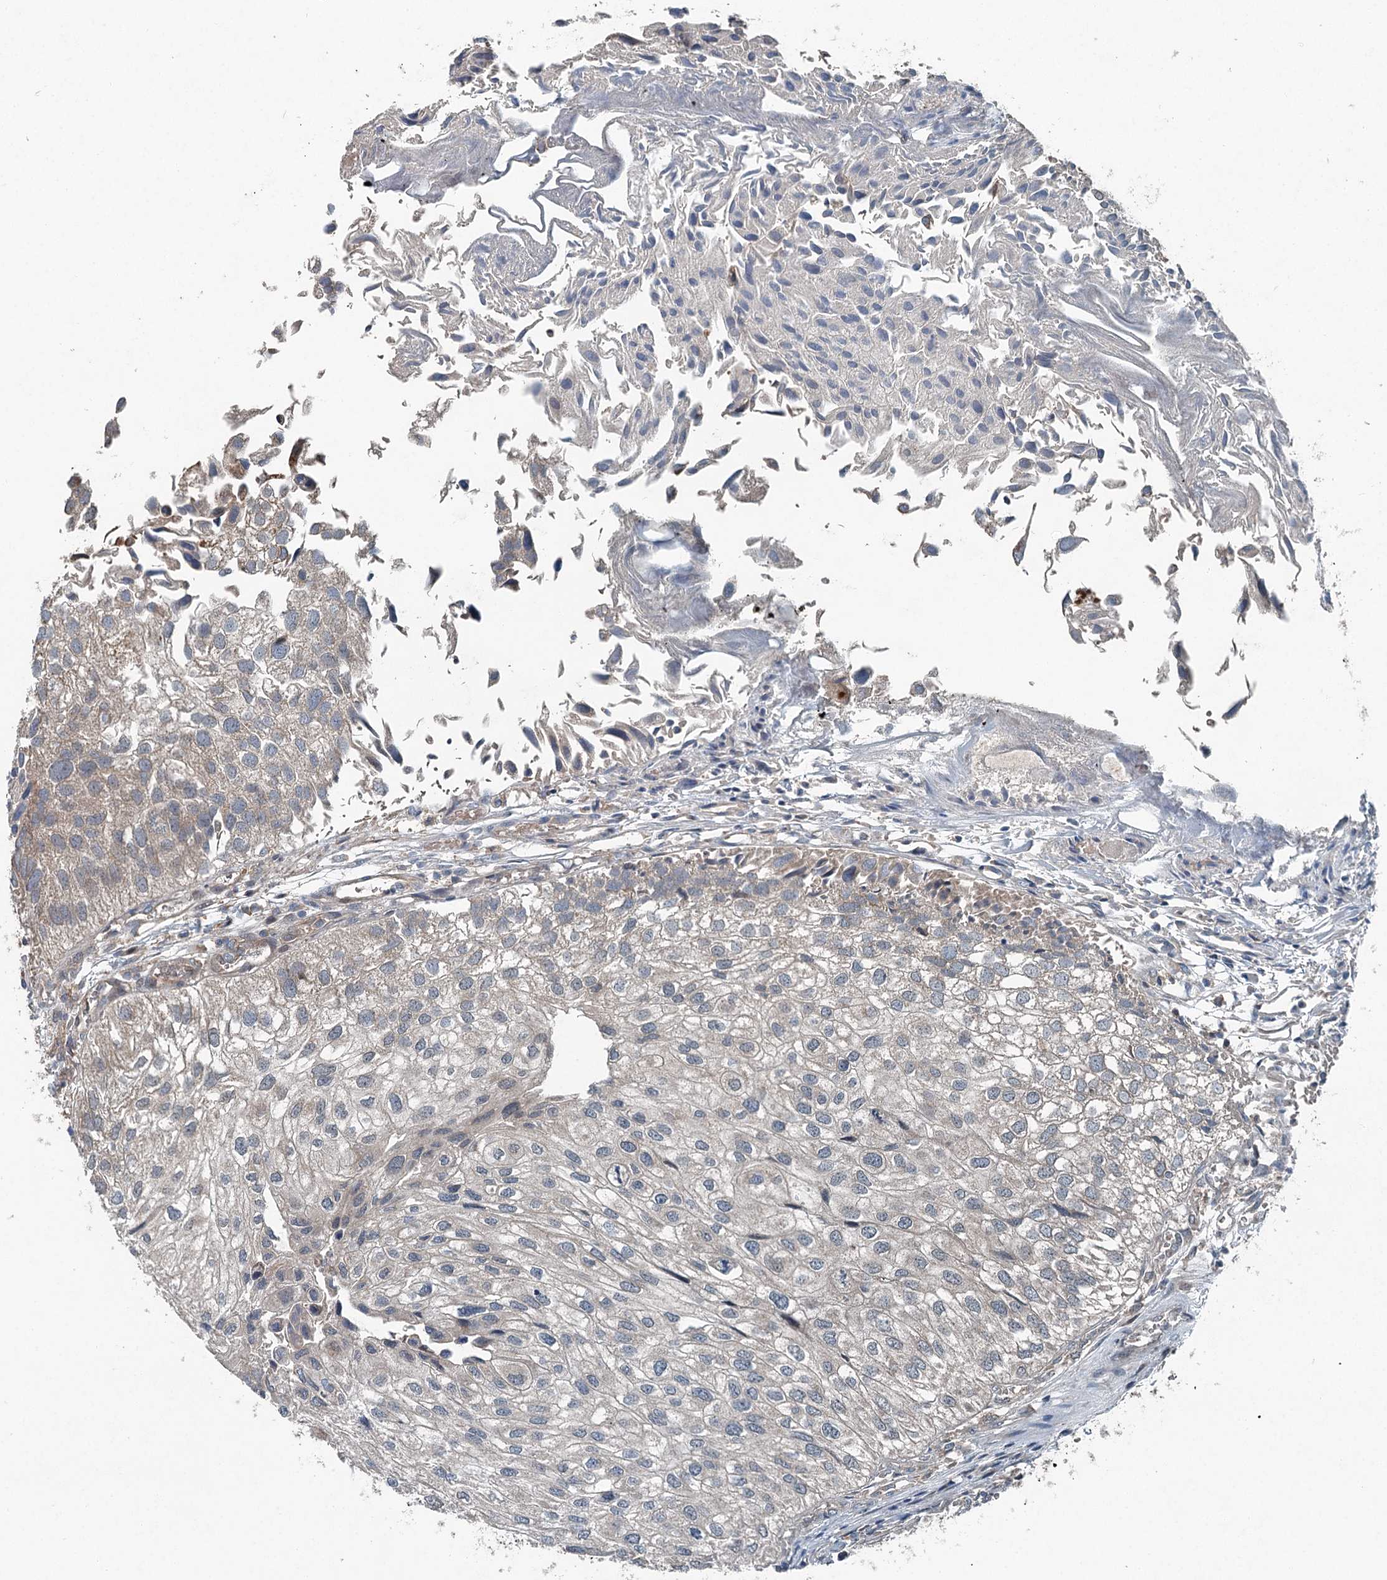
{"staining": {"intensity": "negative", "quantity": "none", "location": "none"}, "tissue": "urothelial cancer", "cell_type": "Tumor cells", "image_type": "cancer", "snomed": [{"axis": "morphology", "description": "Urothelial carcinoma, Low grade"}, {"axis": "topography", "description": "Urinary bladder"}], "caption": "Photomicrograph shows no significant protein expression in tumor cells of low-grade urothelial carcinoma.", "gene": "SKIC3", "patient": {"sex": "female", "age": 89}}